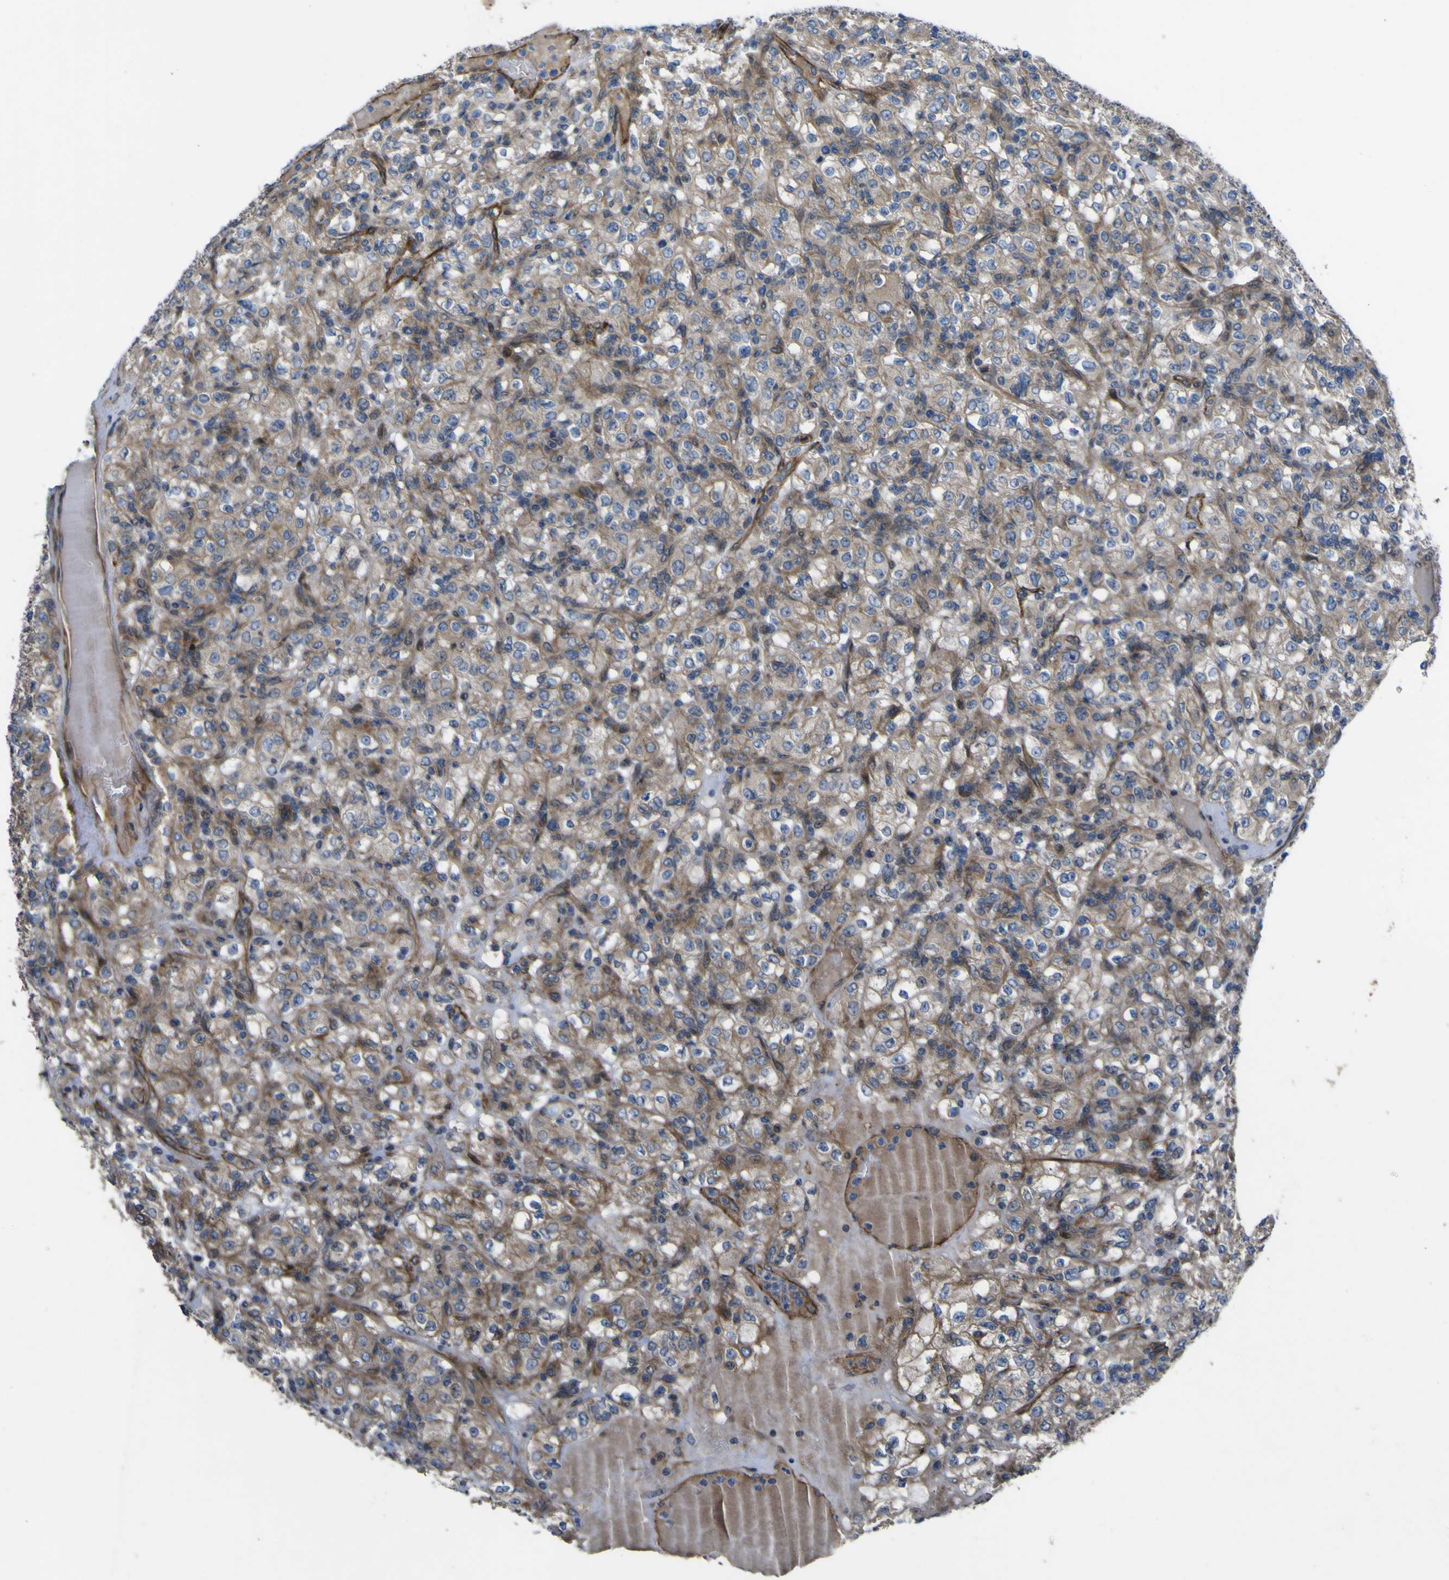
{"staining": {"intensity": "moderate", "quantity": ">75%", "location": "cytoplasmic/membranous"}, "tissue": "renal cancer", "cell_type": "Tumor cells", "image_type": "cancer", "snomed": [{"axis": "morphology", "description": "Normal tissue, NOS"}, {"axis": "morphology", "description": "Adenocarcinoma, NOS"}, {"axis": "topography", "description": "Kidney"}], "caption": "Protein staining of renal adenocarcinoma tissue displays moderate cytoplasmic/membranous expression in about >75% of tumor cells.", "gene": "FBXO30", "patient": {"sex": "female", "age": 72}}